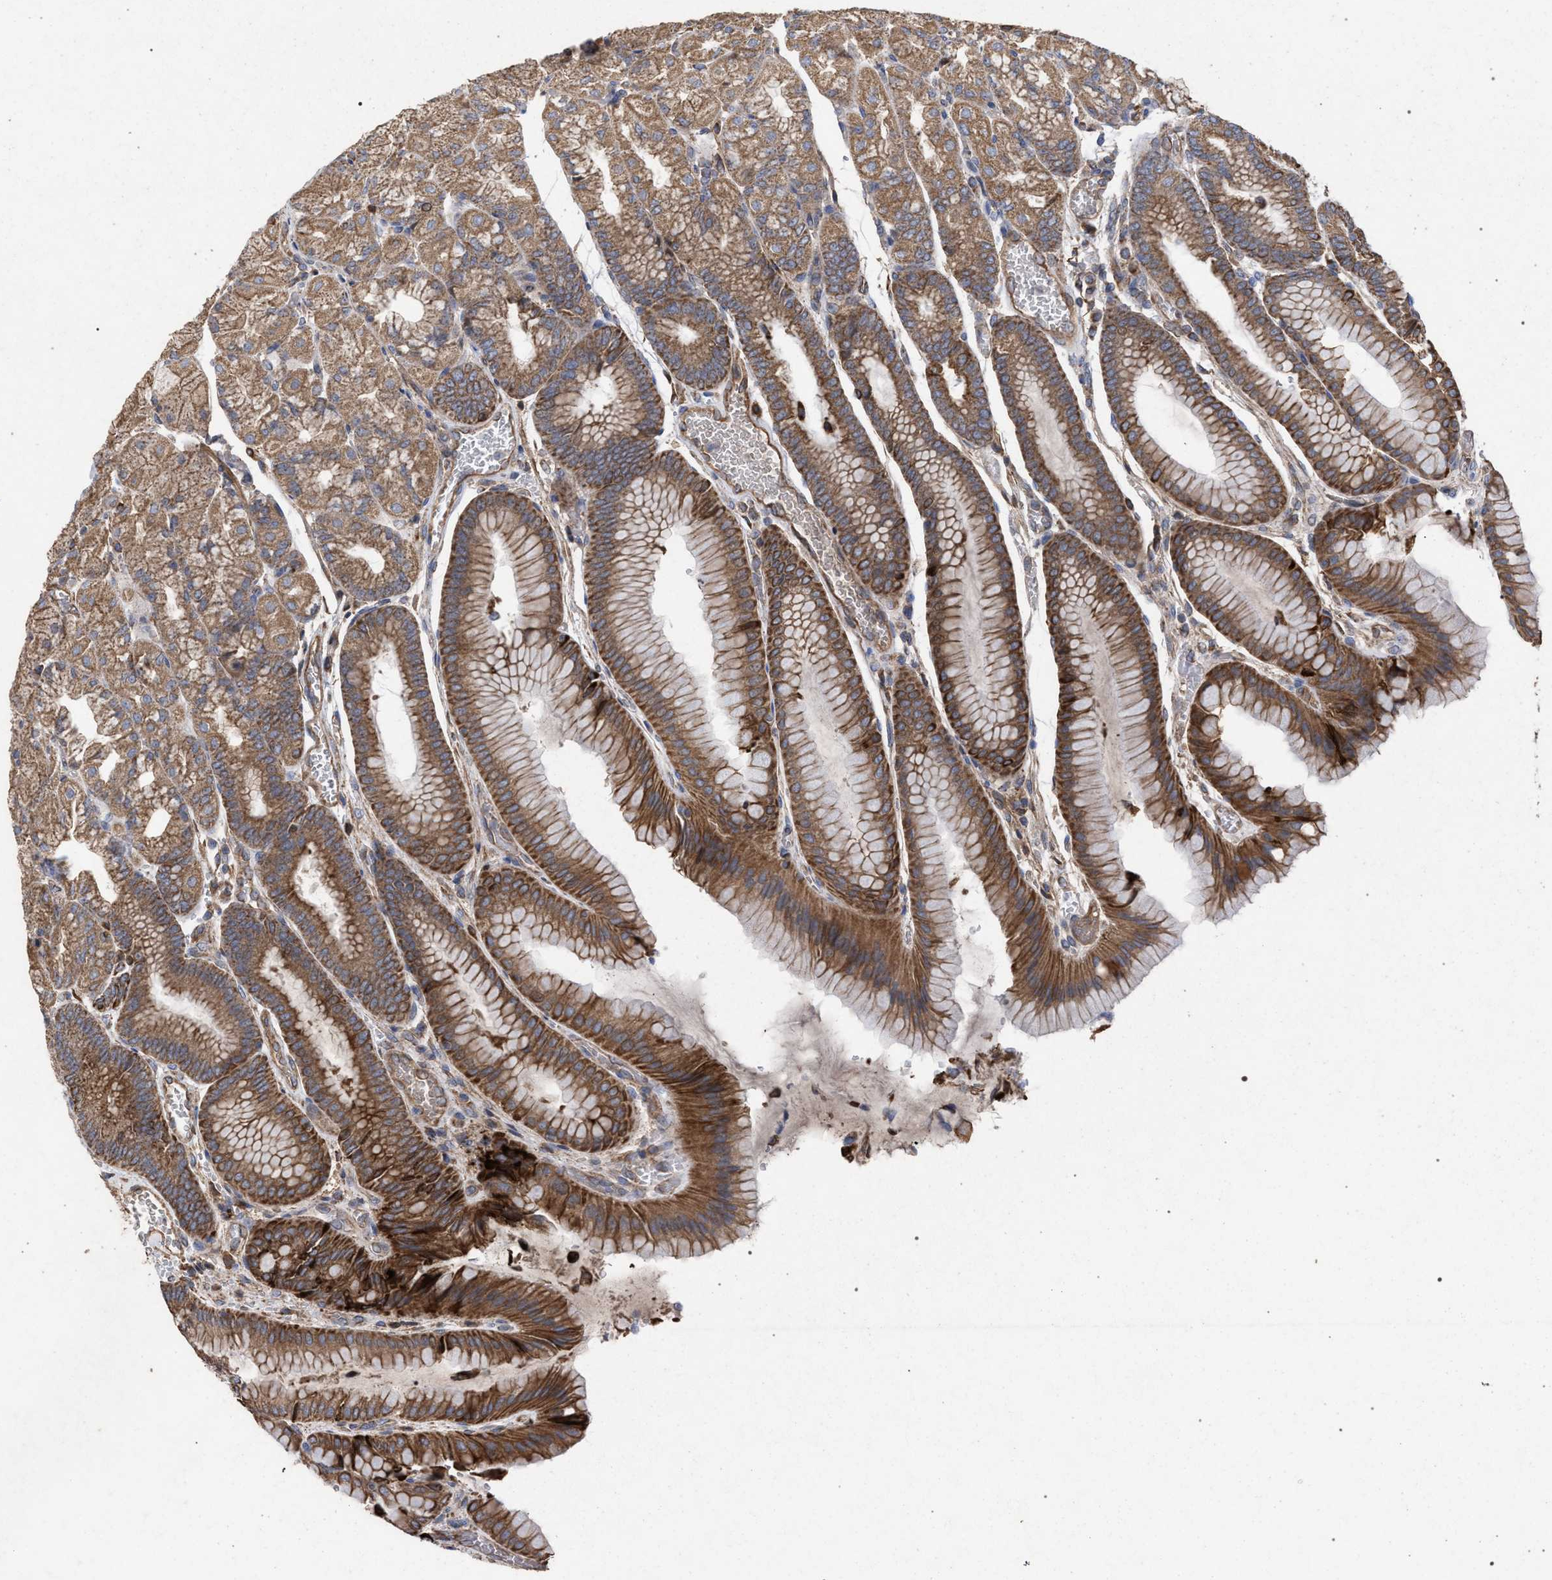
{"staining": {"intensity": "moderate", "quantity": ">75%", "location": "cytoplasmic/membranous"}, "tissue": "stomach", "cell_type": "Glandular cells", "image_type": "normal", "snomed": [{"axis": "morphology", "description": "Normal tissue, NOS"}, {"axis": "morphology", "description": "Carcinoid, malignant, NOS"}, {"axis": "topography", "description": "Stomach, upper"}], "caption": "A brown stain shows moderate cytoplasmic/membranous positivity of a protein in glandular cells of normal stomach. (DAB IHC with brightfield microscopy, high magnification).", "gene": "BCL2L12", "patient": {"sex": "male", "age": 39}}